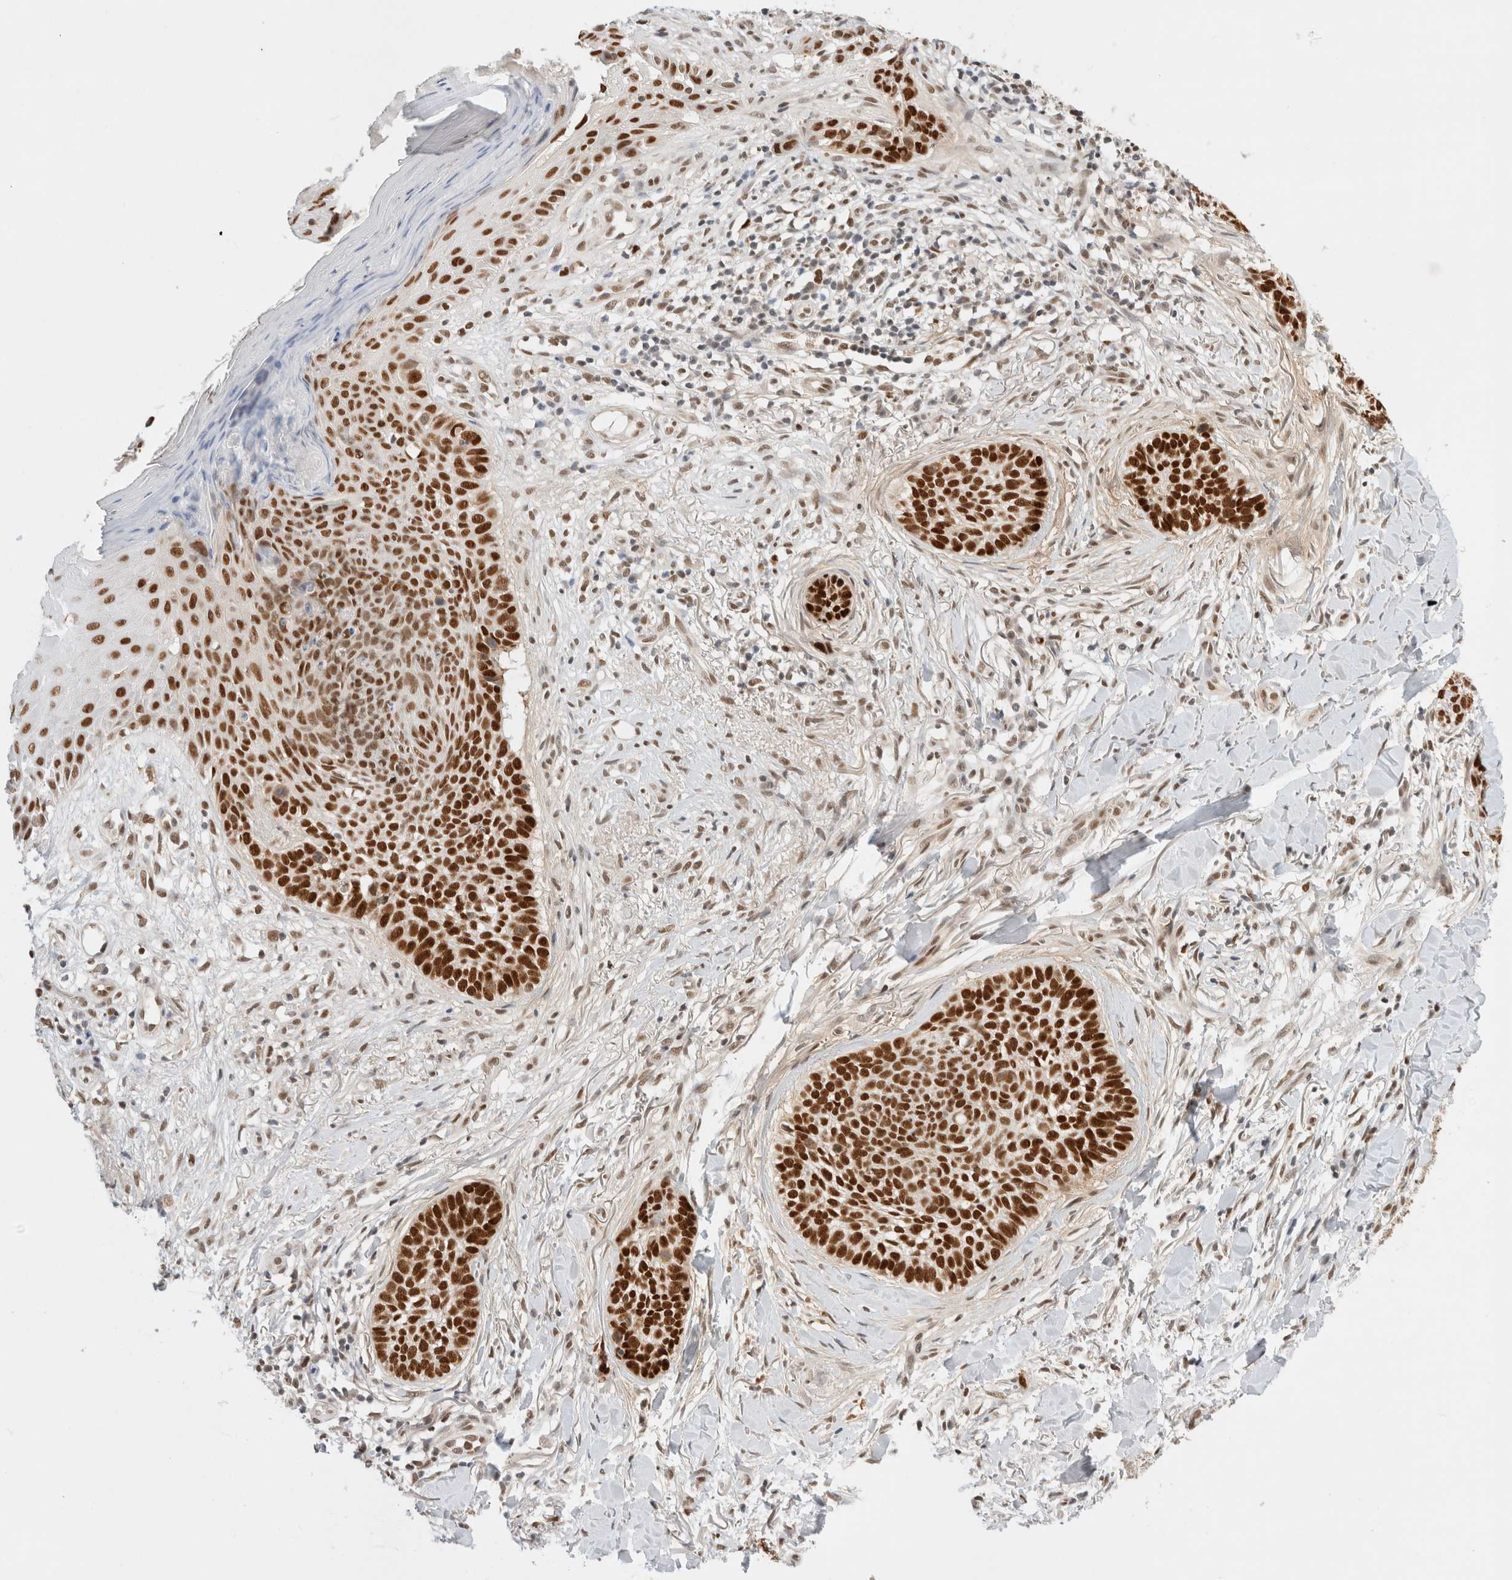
{"staining": {"intensity": "strong", "quantity": ">75%", "location": "nuclear"}, "tissue": "skin cancer", "cell_type": "Tumor cells", "image_type": "cancer", "snomed": [{"axis": "morphology", "description": "Normal tissue, NOS"}, {"axis": "morphology", "description": "Basal cell carcinoma"}, {"axis": "topography", "description": "Skin"}], "caption": "A histopathology image of skin cancer stained for a protein exhibits strong nuclear brown staining in tumor cells.", "gene": "GTF2I", "patient": {"sex": "male", "age": 67}}